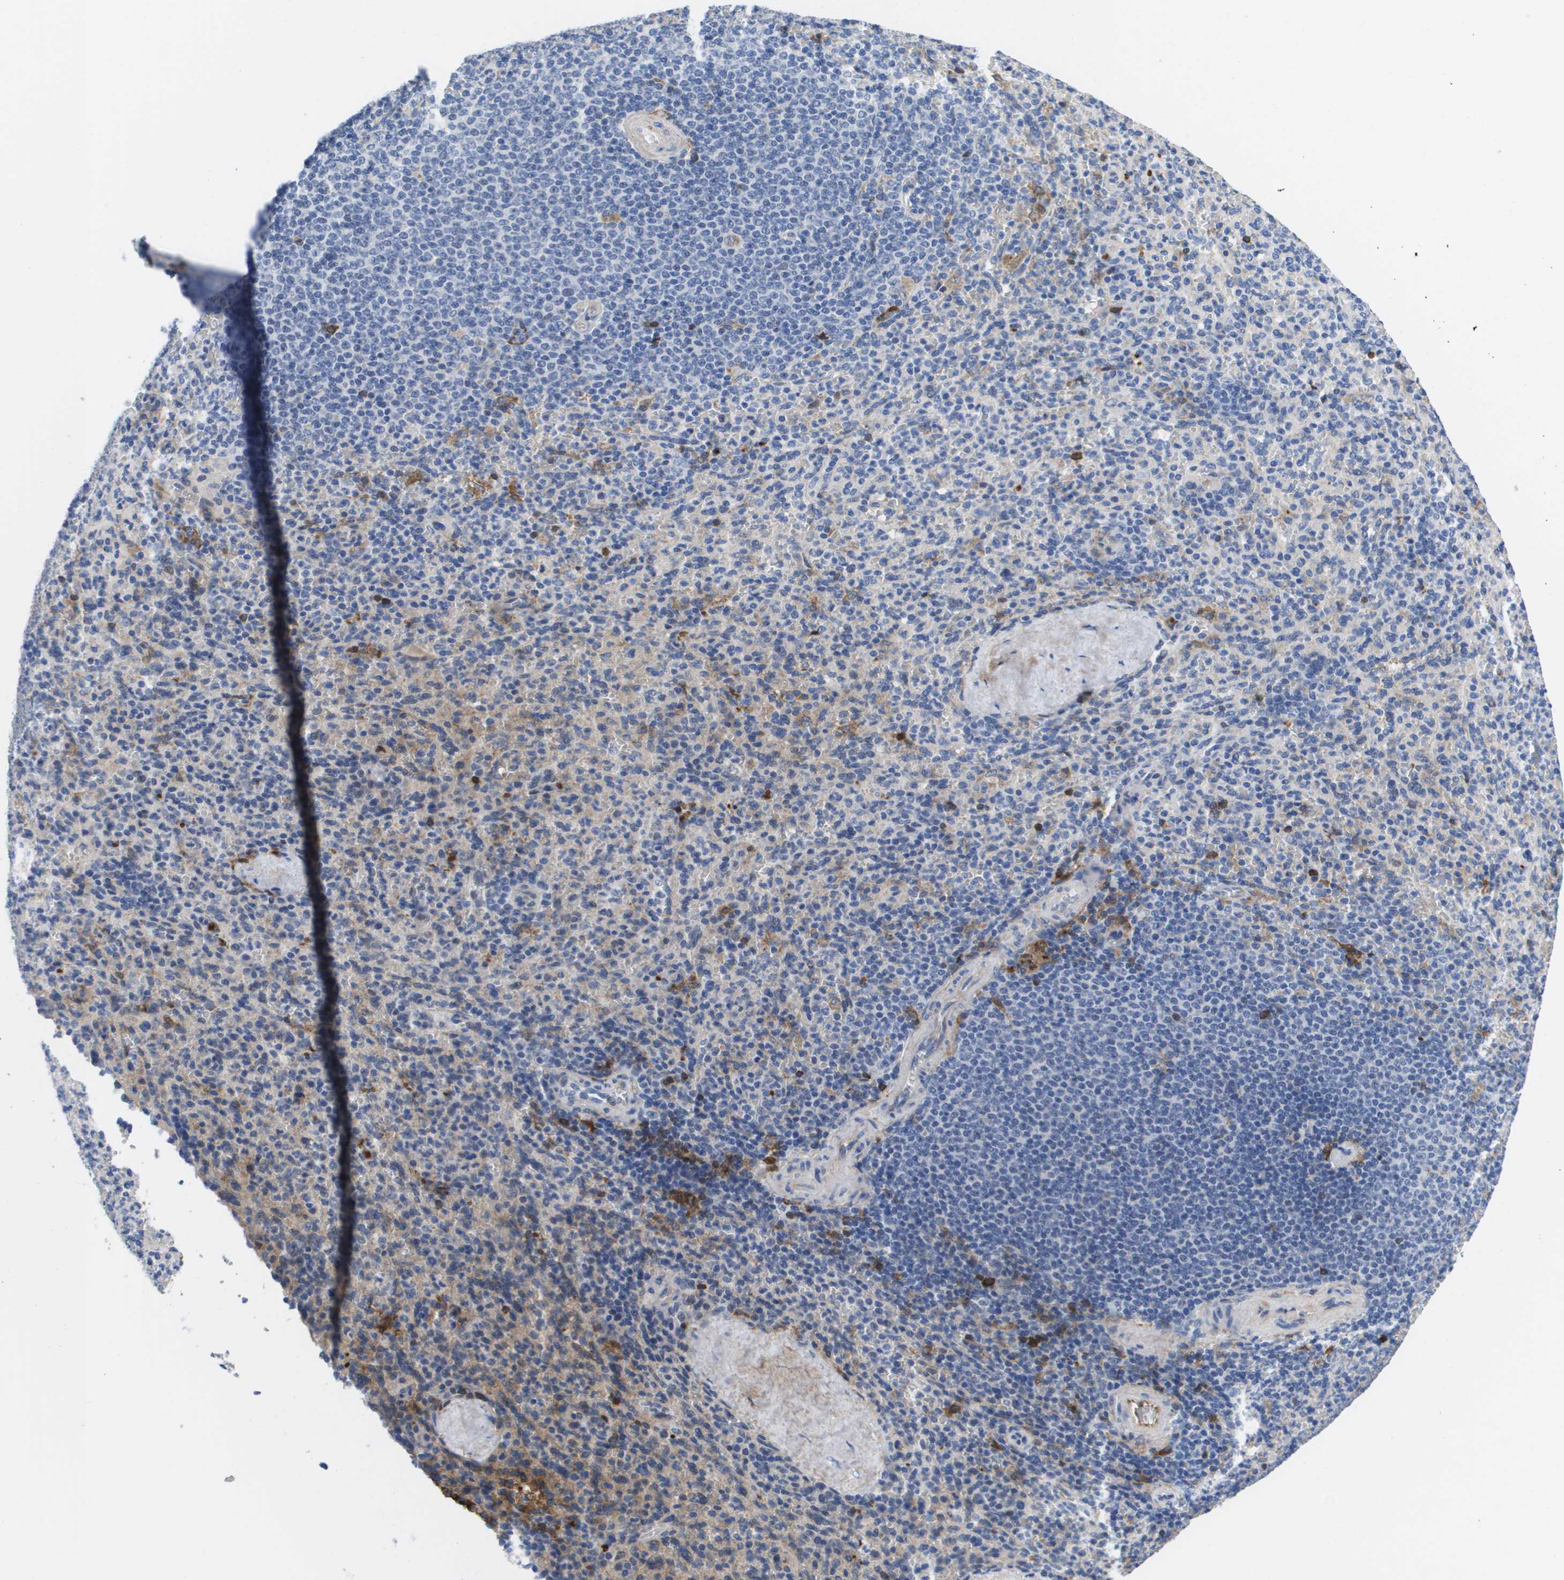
{"staining": {"intensity": "weak", "quantity": "<25%", "location": "cytoplasmic/membranous"}, "tissue": "spleen", "cell_type": "Cells in red pulp", "image_type": "normal", "snomed": [{"axis": "morphology", "description": "Normal tissue, NOS"}, {"axis": "topography", "description": "Spleen"}], "caption": "Image shows no significant protein positivity in cells in red pulp of normal spleen.", "gene": "SERPINC1", "patient": {"sex": "male", "age": 36}}